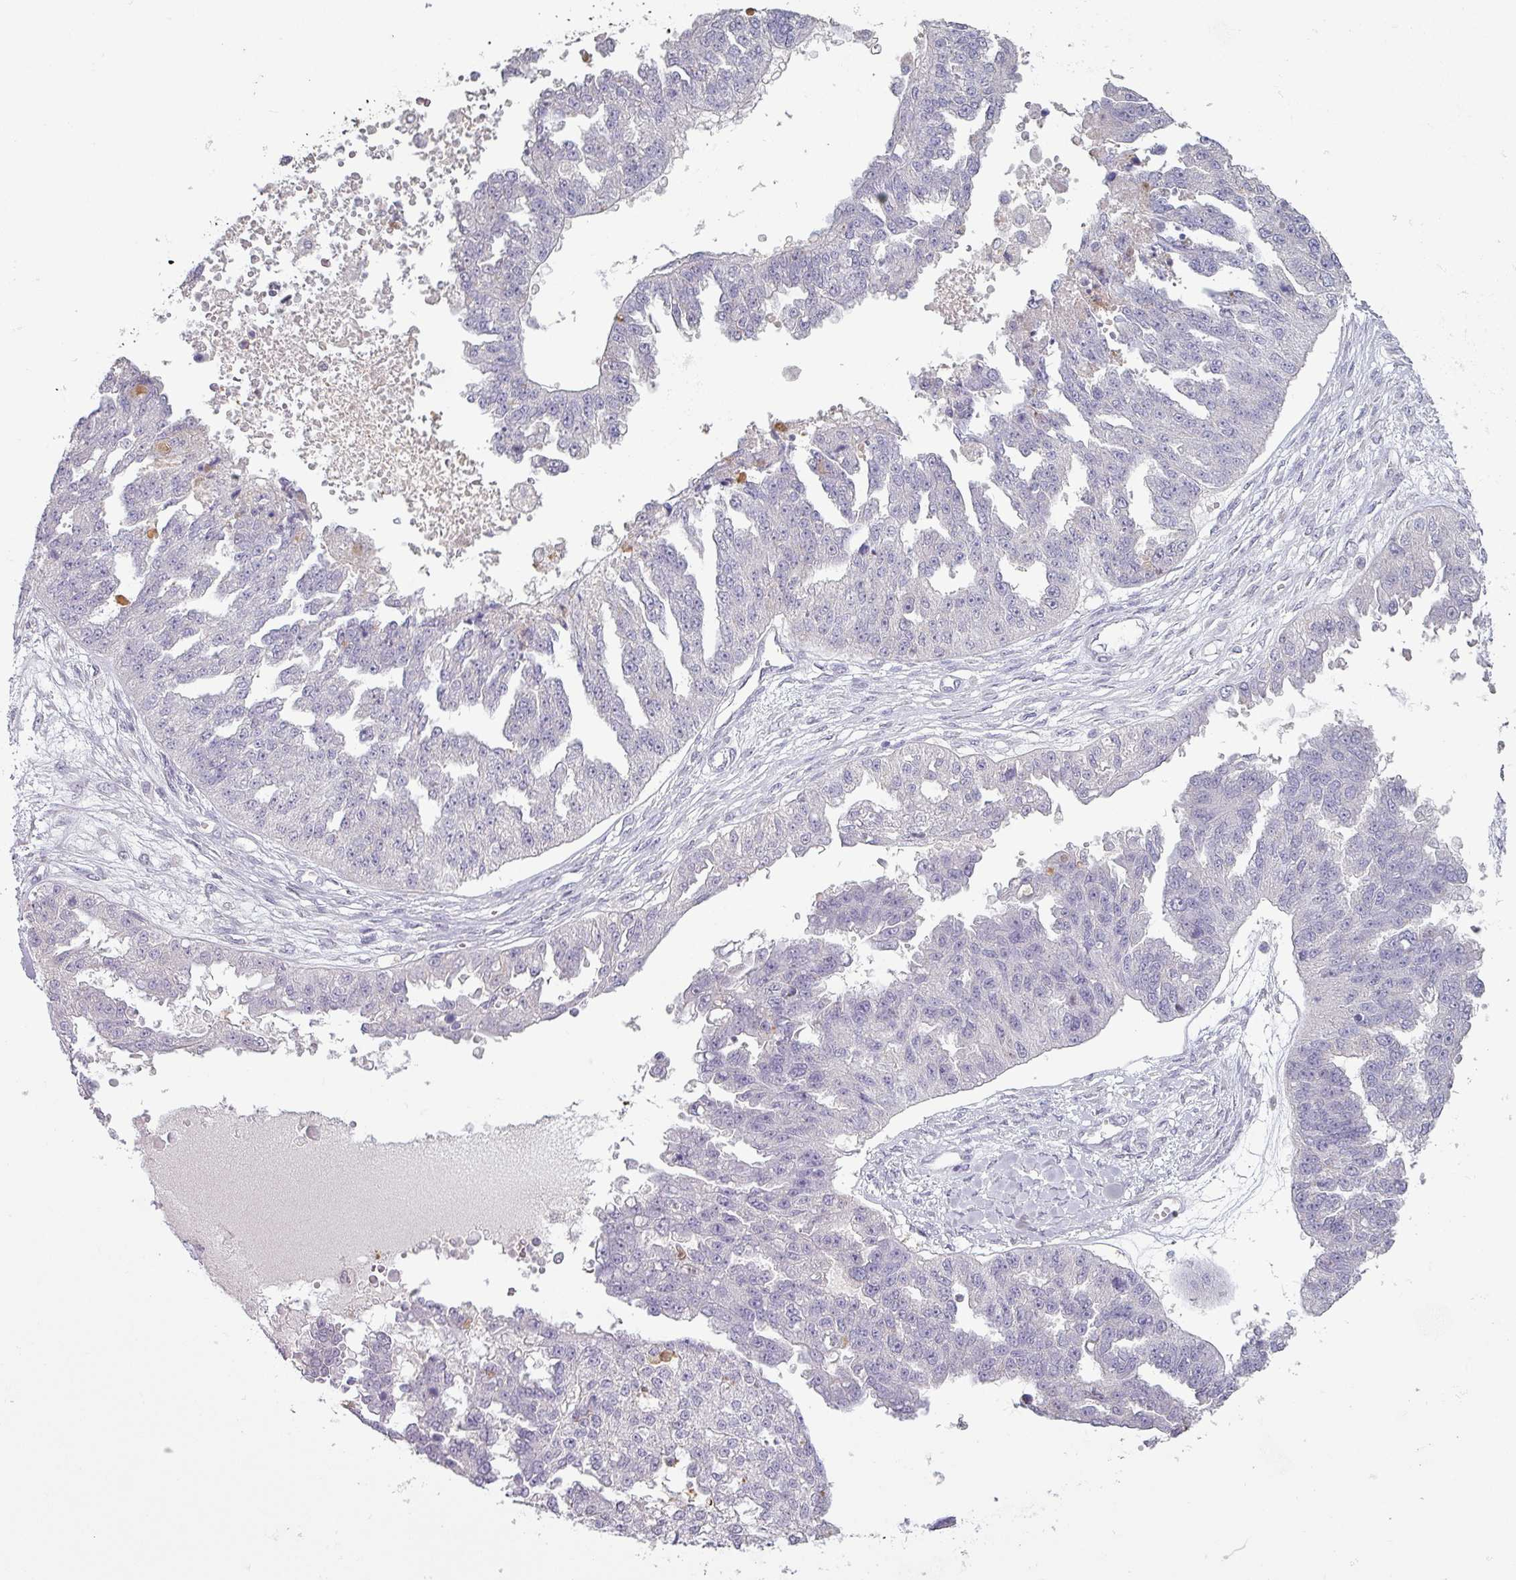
{"staining": {"intensity": "negative", "quantity": "none", "location": "none"}, "tissue": "ovarian cancer", "cell_type": "Tumor cells", "image_type": "cancer", "snomed": [{"axis": "morphology", "description": "Cystadenocarcinoma, serous, NOS"}, {"axis": "topography", "description": "Ovary"}], "caption": "The image exhibits no significant positivity in tumor cells of ovarian cancer (serous cystadenocarcinoma).", "gene": "MAGEC3", "patient": {"sex": "female", "age": 58}}